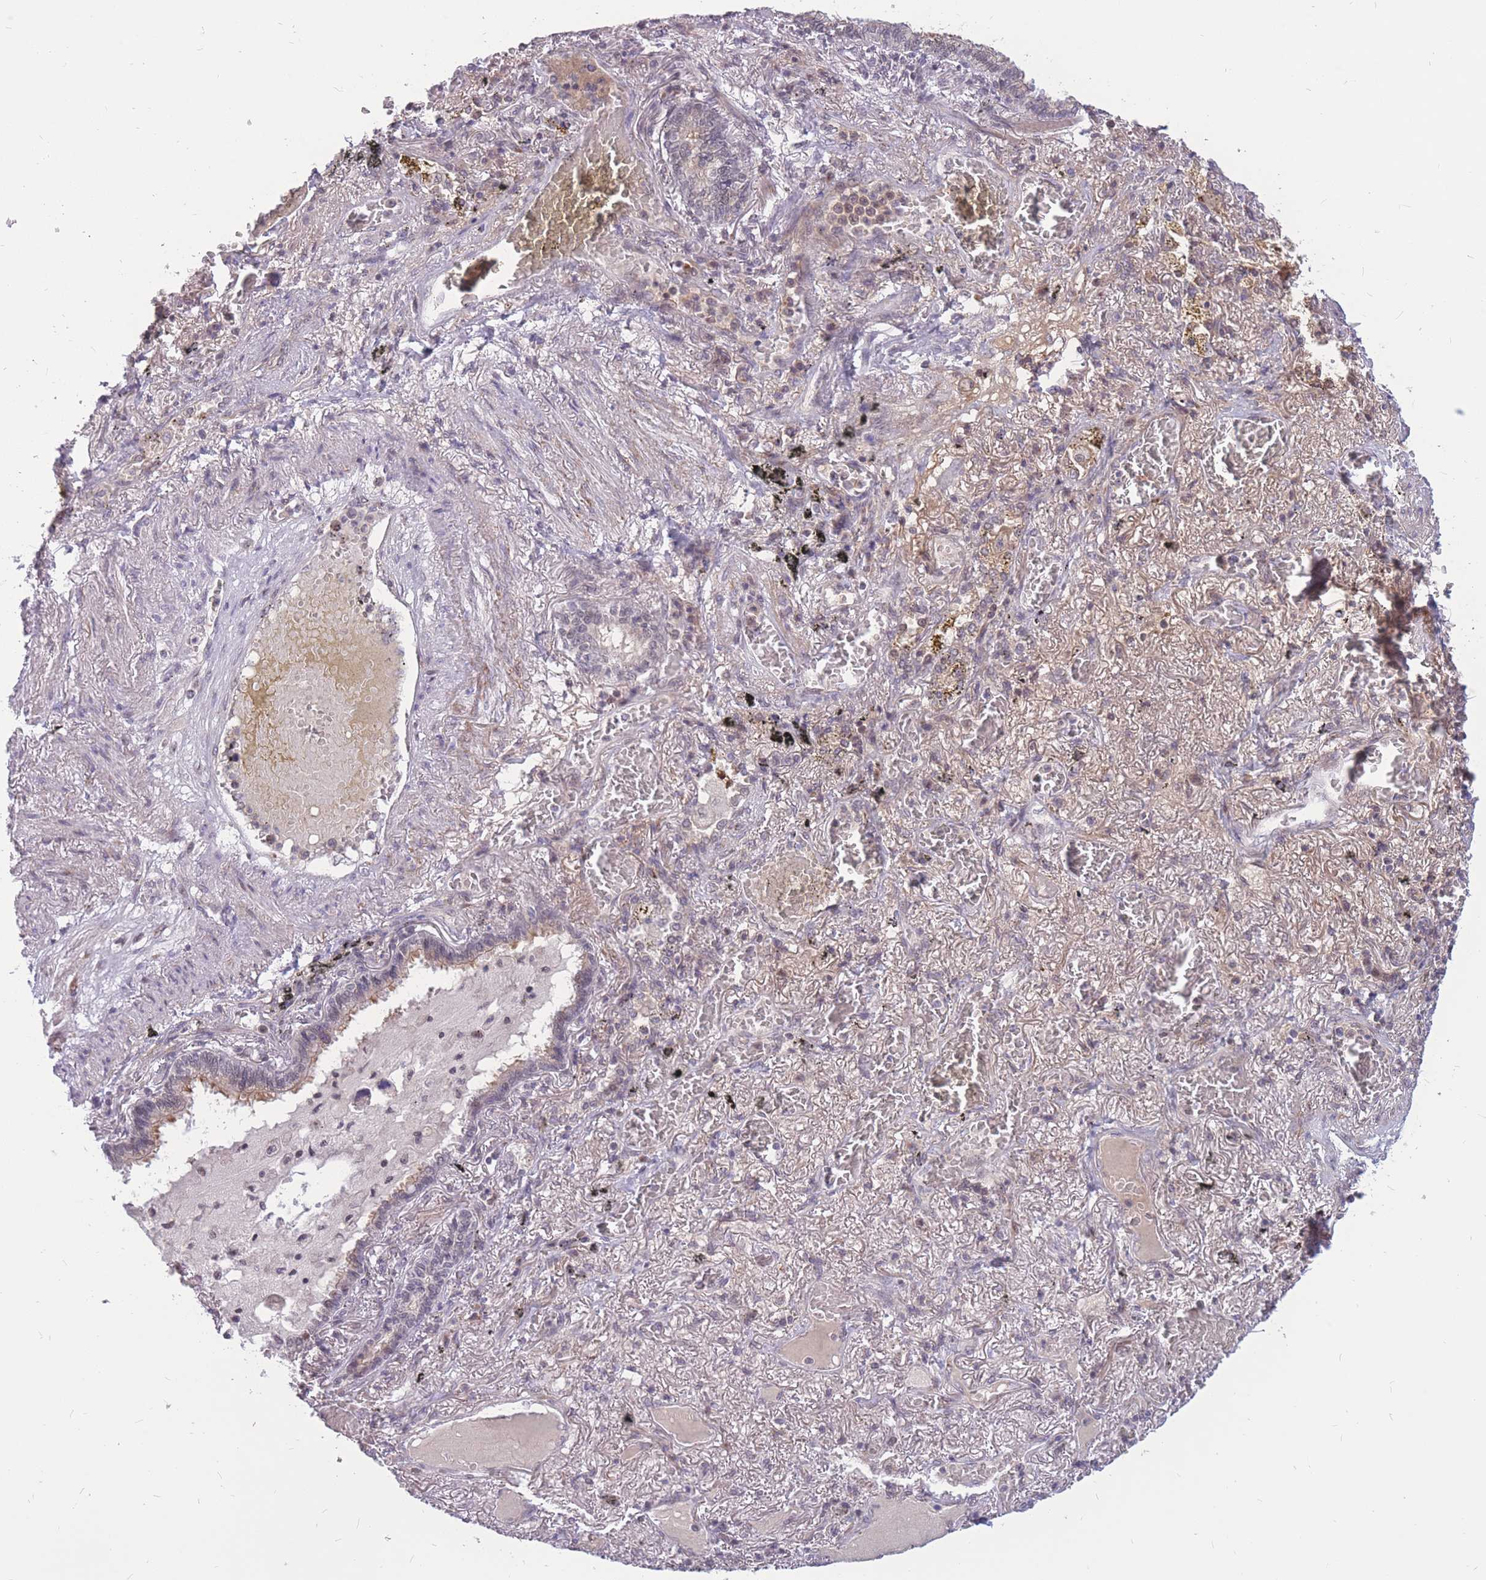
{"staining": {"intensity": "negative", "quantity": "none", "location": "none"}, "tissue": "lung cancer", "cell_type": "Tumor cells", "image_type": "cancer", "snomed": [{"axis": "morphology", "description": "Adenocarcinoma, NOS"}, {"axis": "topography", "description": "Lung"}], "caption": "Tumor cells show no significant expression in lung cancer.", "gene": "ADD2", "patient": {"sex": "male", "age": 64}}